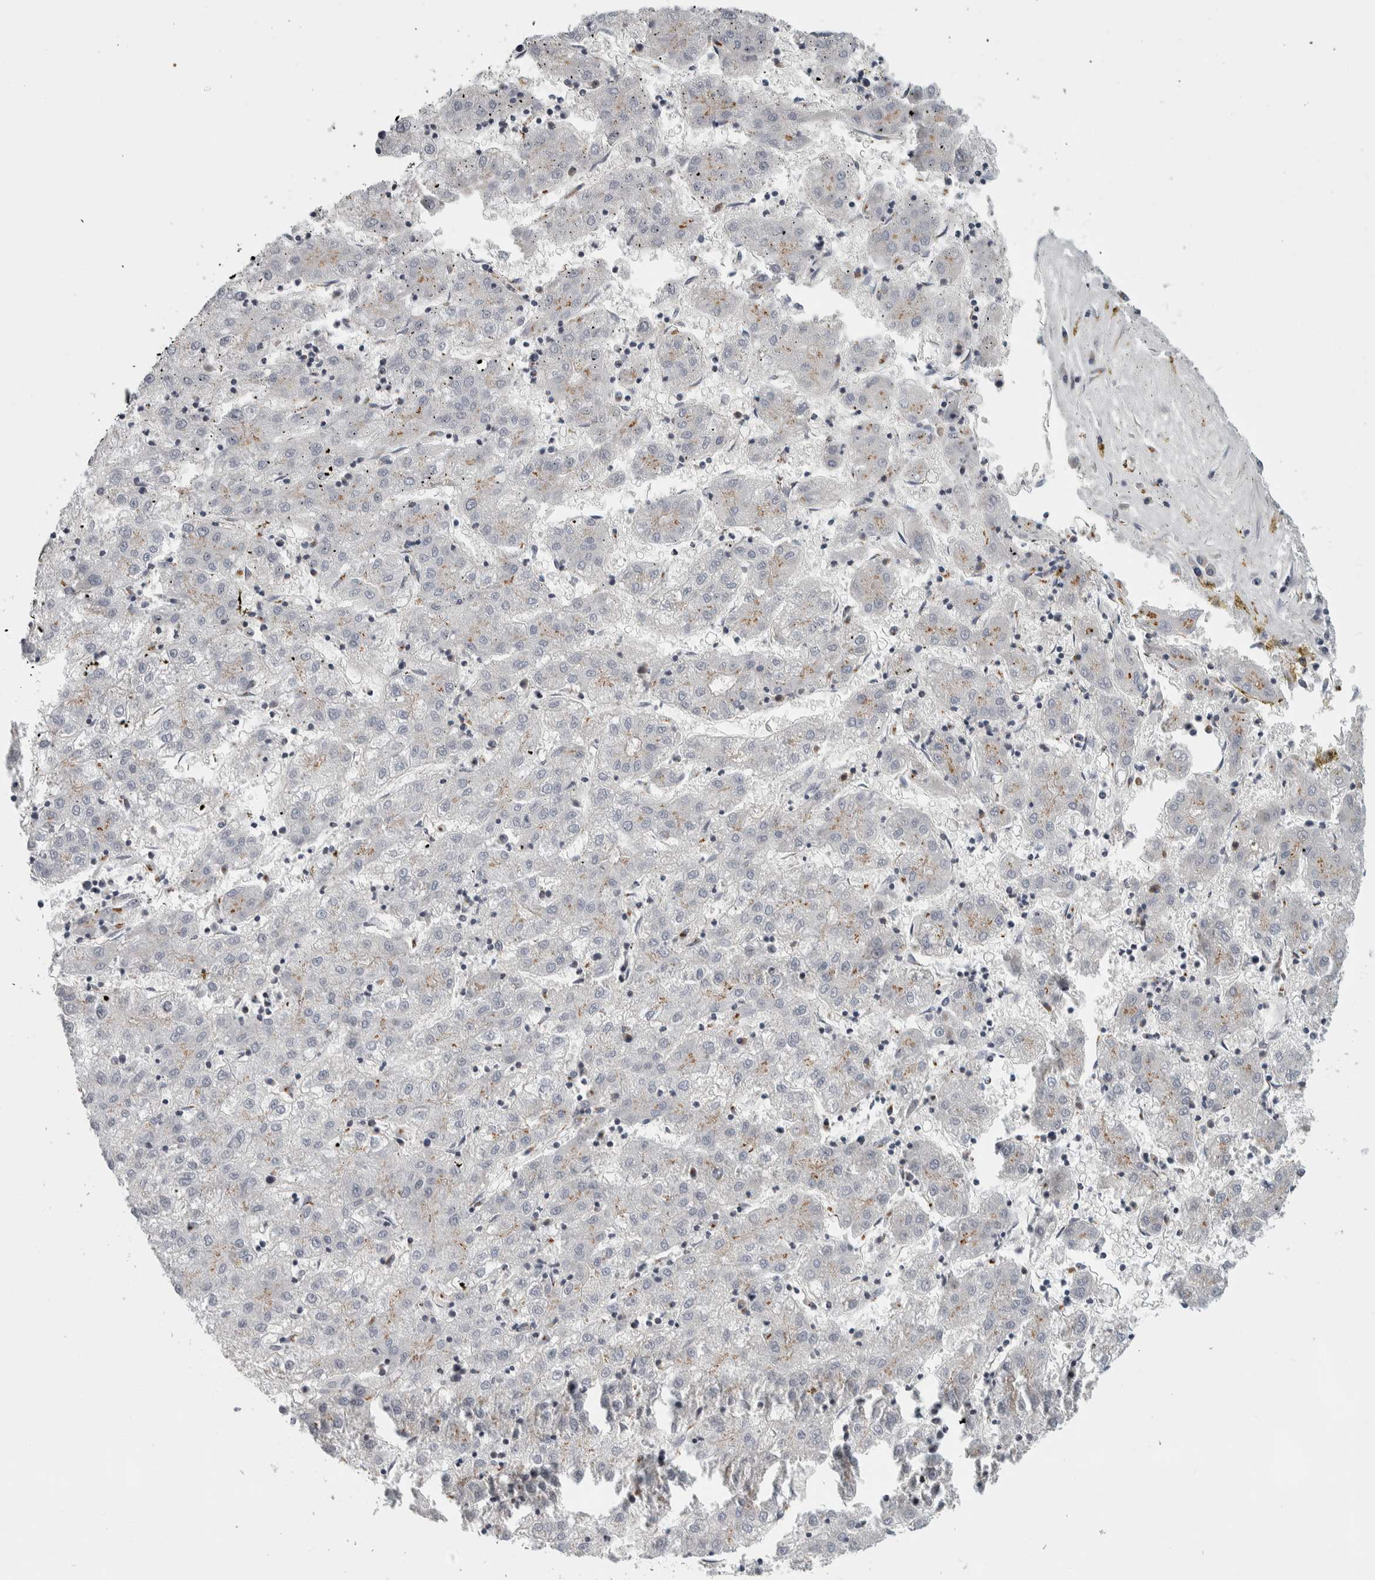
{"staining": {"intensity": "weak", "quantity": "<25%", "location": "cytoplasmic/membranous"}, "tissue": "liver cancer", "cell_type": "Tumor cells", "image_type": "cancer", "snomed": [{"axis": "morphology", "description": "Carcinoma, Hepatocellular, NOS"}, {"axis": "topography", "description": "Liver"}], "caption": "Immunohistochemical staining of liver cancer reveals no significant staining in tumor cells. Nuclei are stained in blue.", "gene": "ZMYND8", "patient": {"sex": "male", "age": 72}}